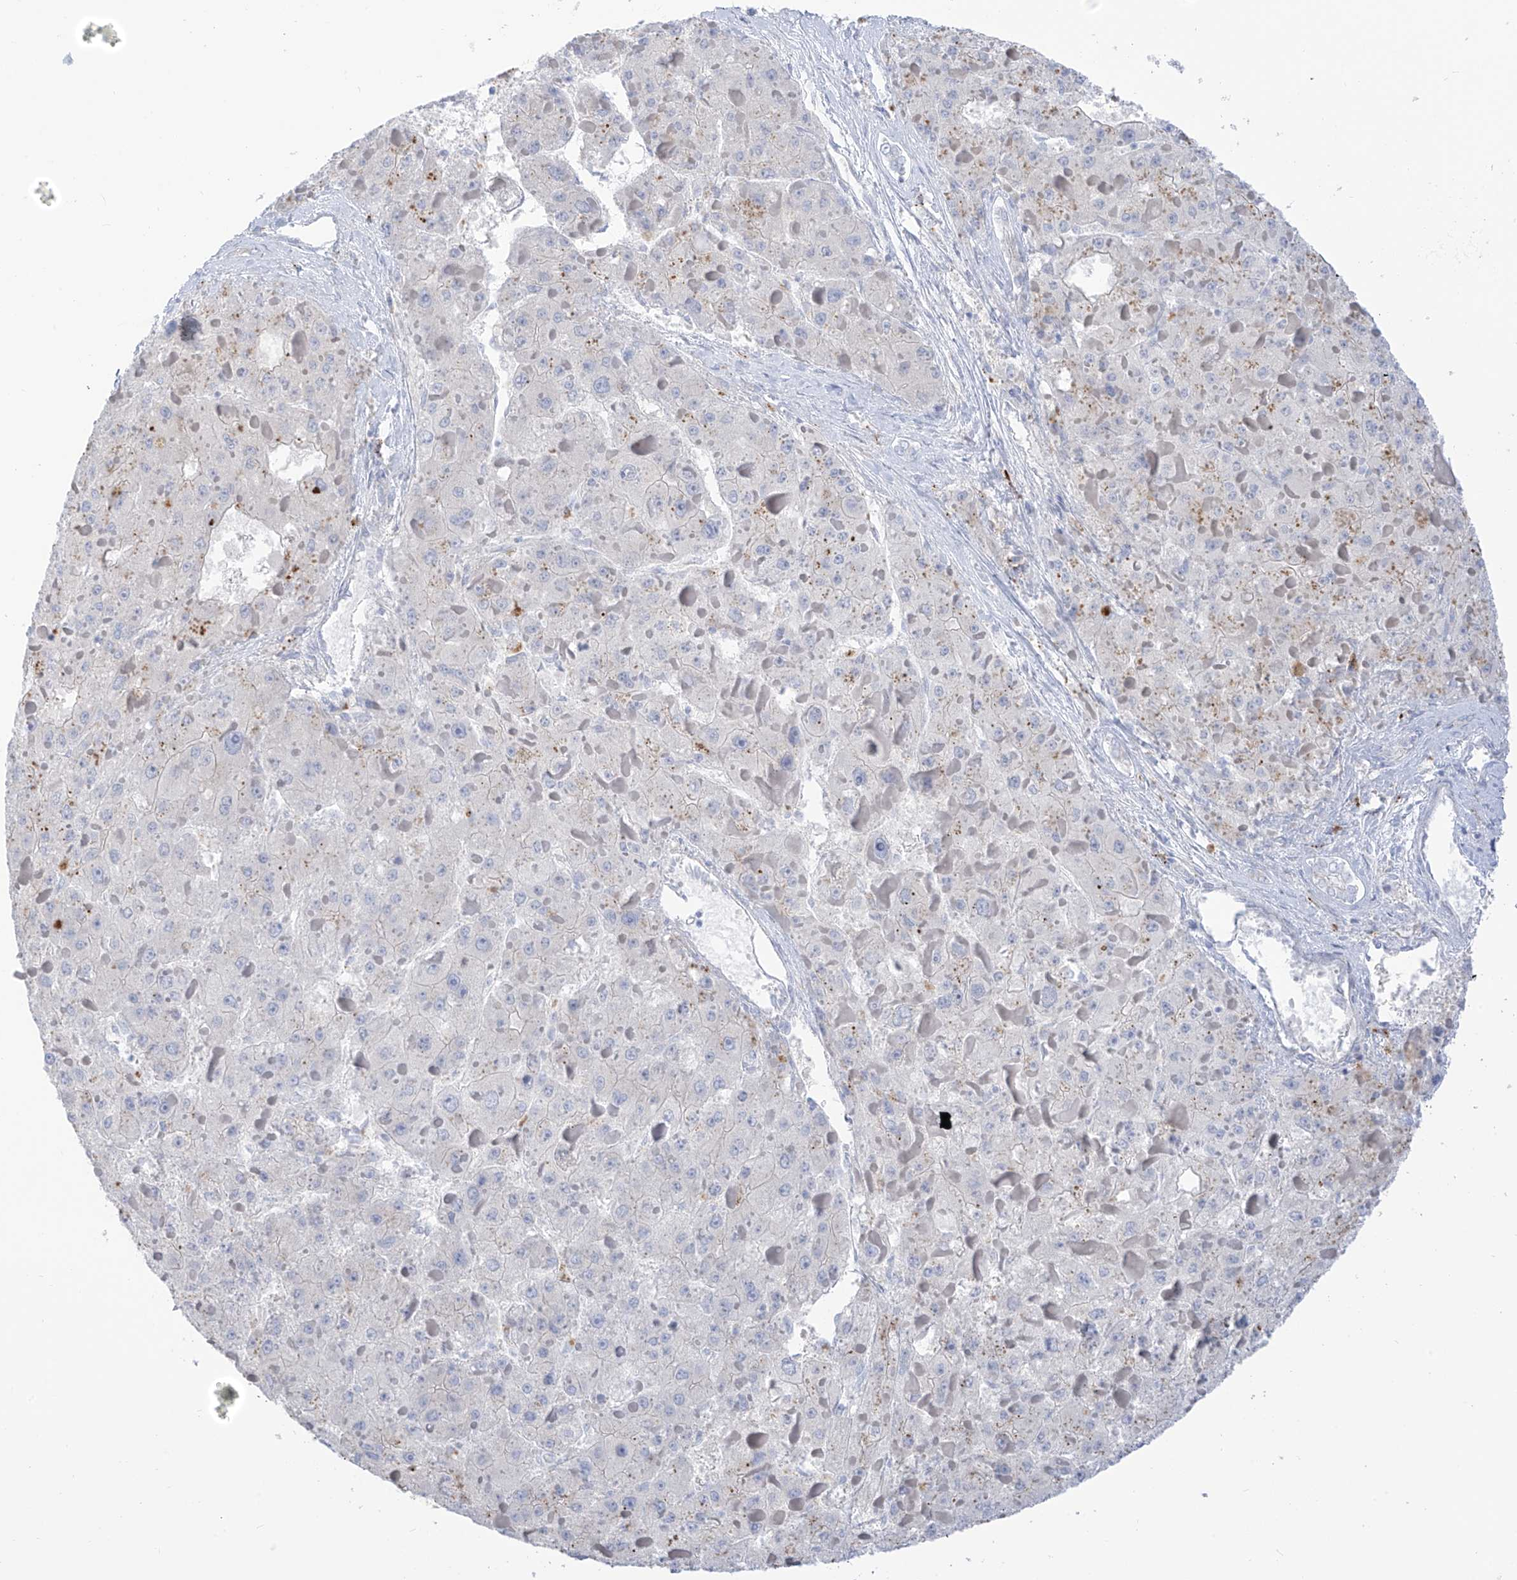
{"staining": {"intensity": "negative", "quantity": "none", "location": "none"}, "tissue": "liver cancer", "cell_type": "Tumor cells", "image_type": "cancer", "snomed": [{"axis": "morphology", "description": "Carcinoma, Hepatocellular, NOS"}, {"axis": "topography", "description": "Liver"}], "caption": "Hepatocellular carcinoma (liver) was stained to show a protein in brown. There is no significant expression in tumor cells.", "gene": "PSPH", "patient": {"sex": "female", "age": 73}}